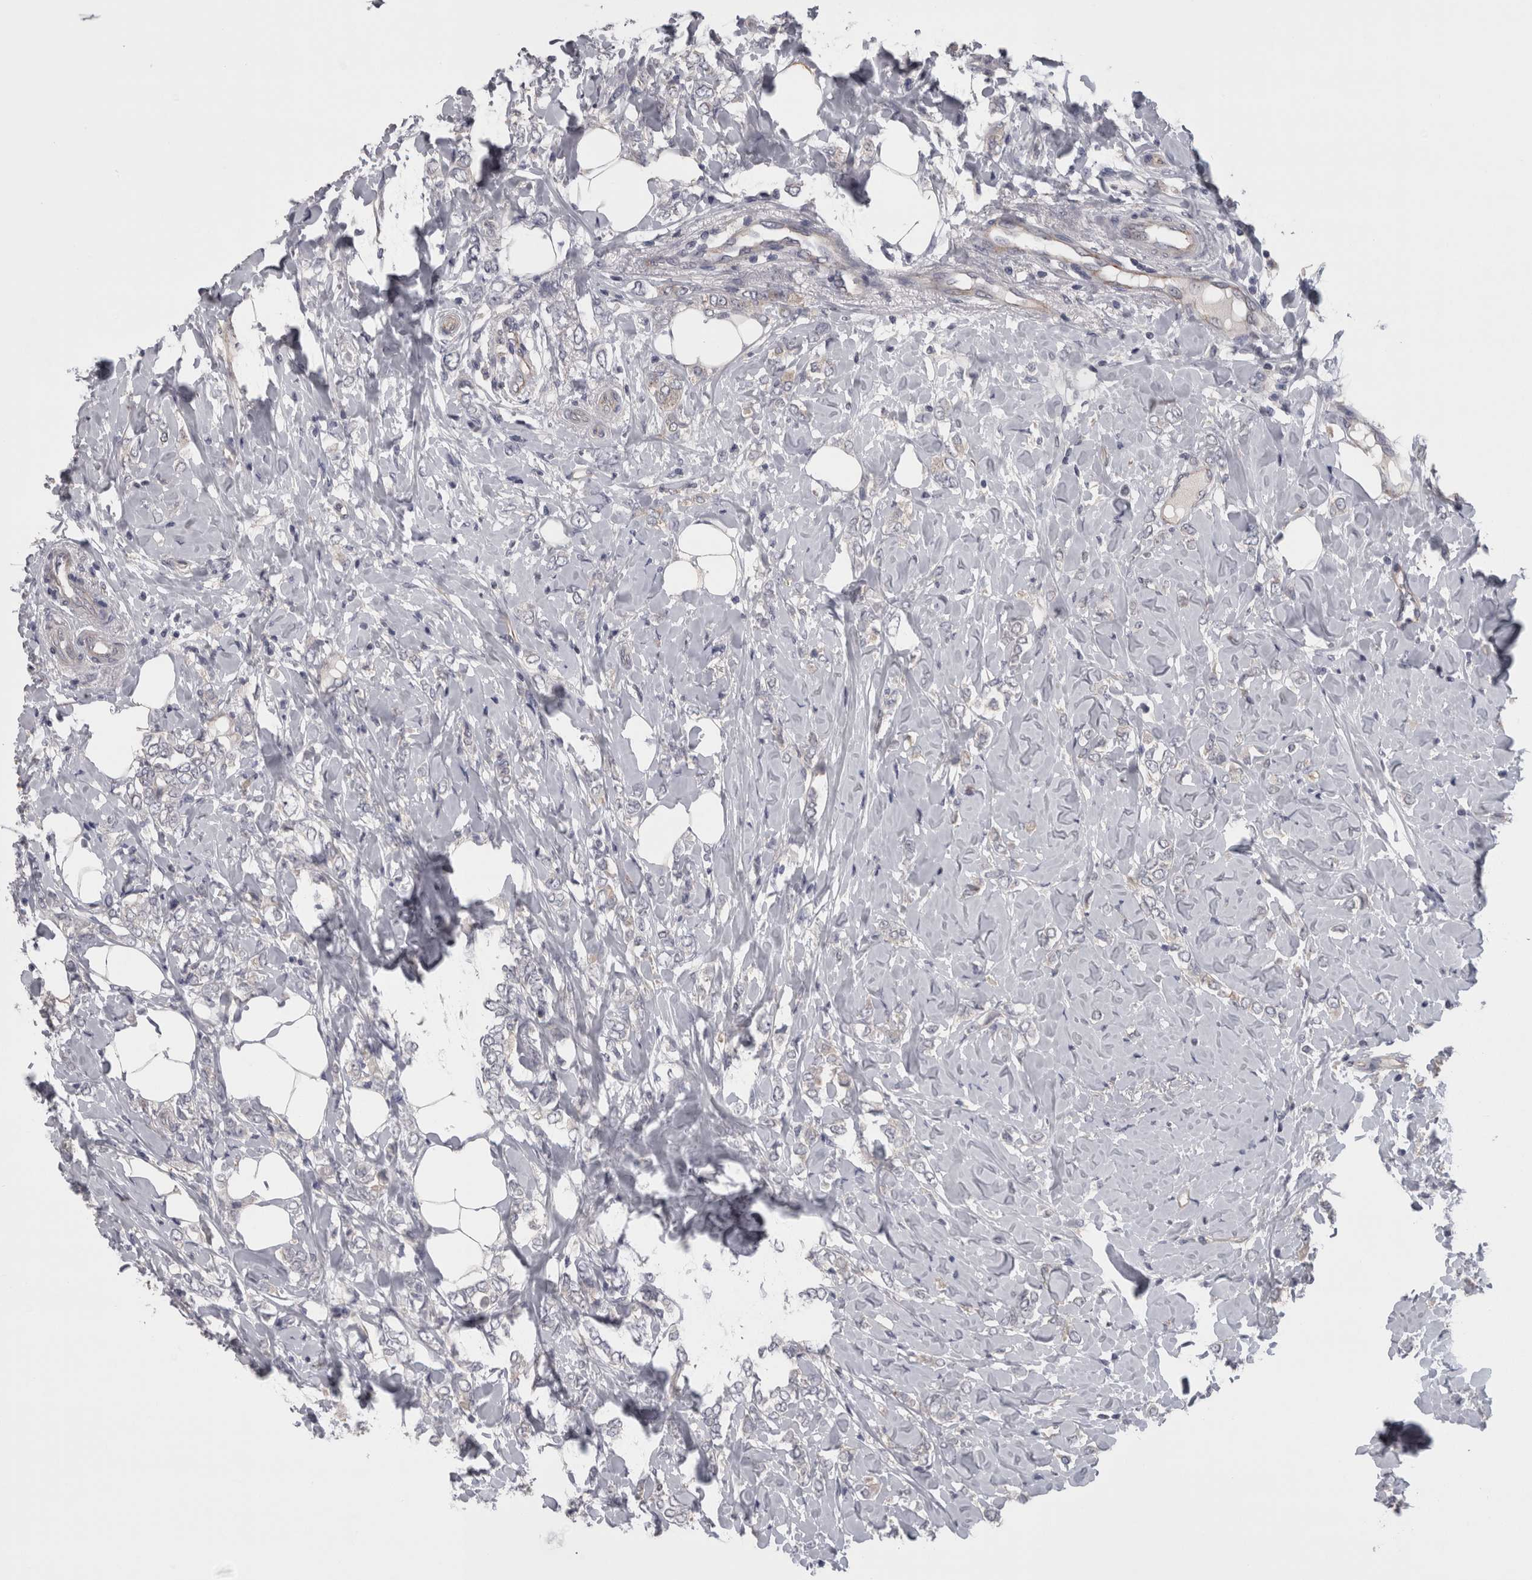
{"staining": {"intensity": "negative", "quantity": "none", "location": "none"}, "tissue": "breast cancer", "cell_type": "Tumor cells", "image_type": "cancer", "snomed": [{"axis": "morphology", "description": "Normal tissue, NOS"}, {"axis": "morphology", "description": "Lobular carcinoma"}, {"axis": "topography", "description": "Breast"}], "caption": "This is an immunohistochemistry micrograph of human breast cancer. There is no staining in tumor cells.", "gene": "LYZL6", "patient": {"sex": "female", "age": 47}}